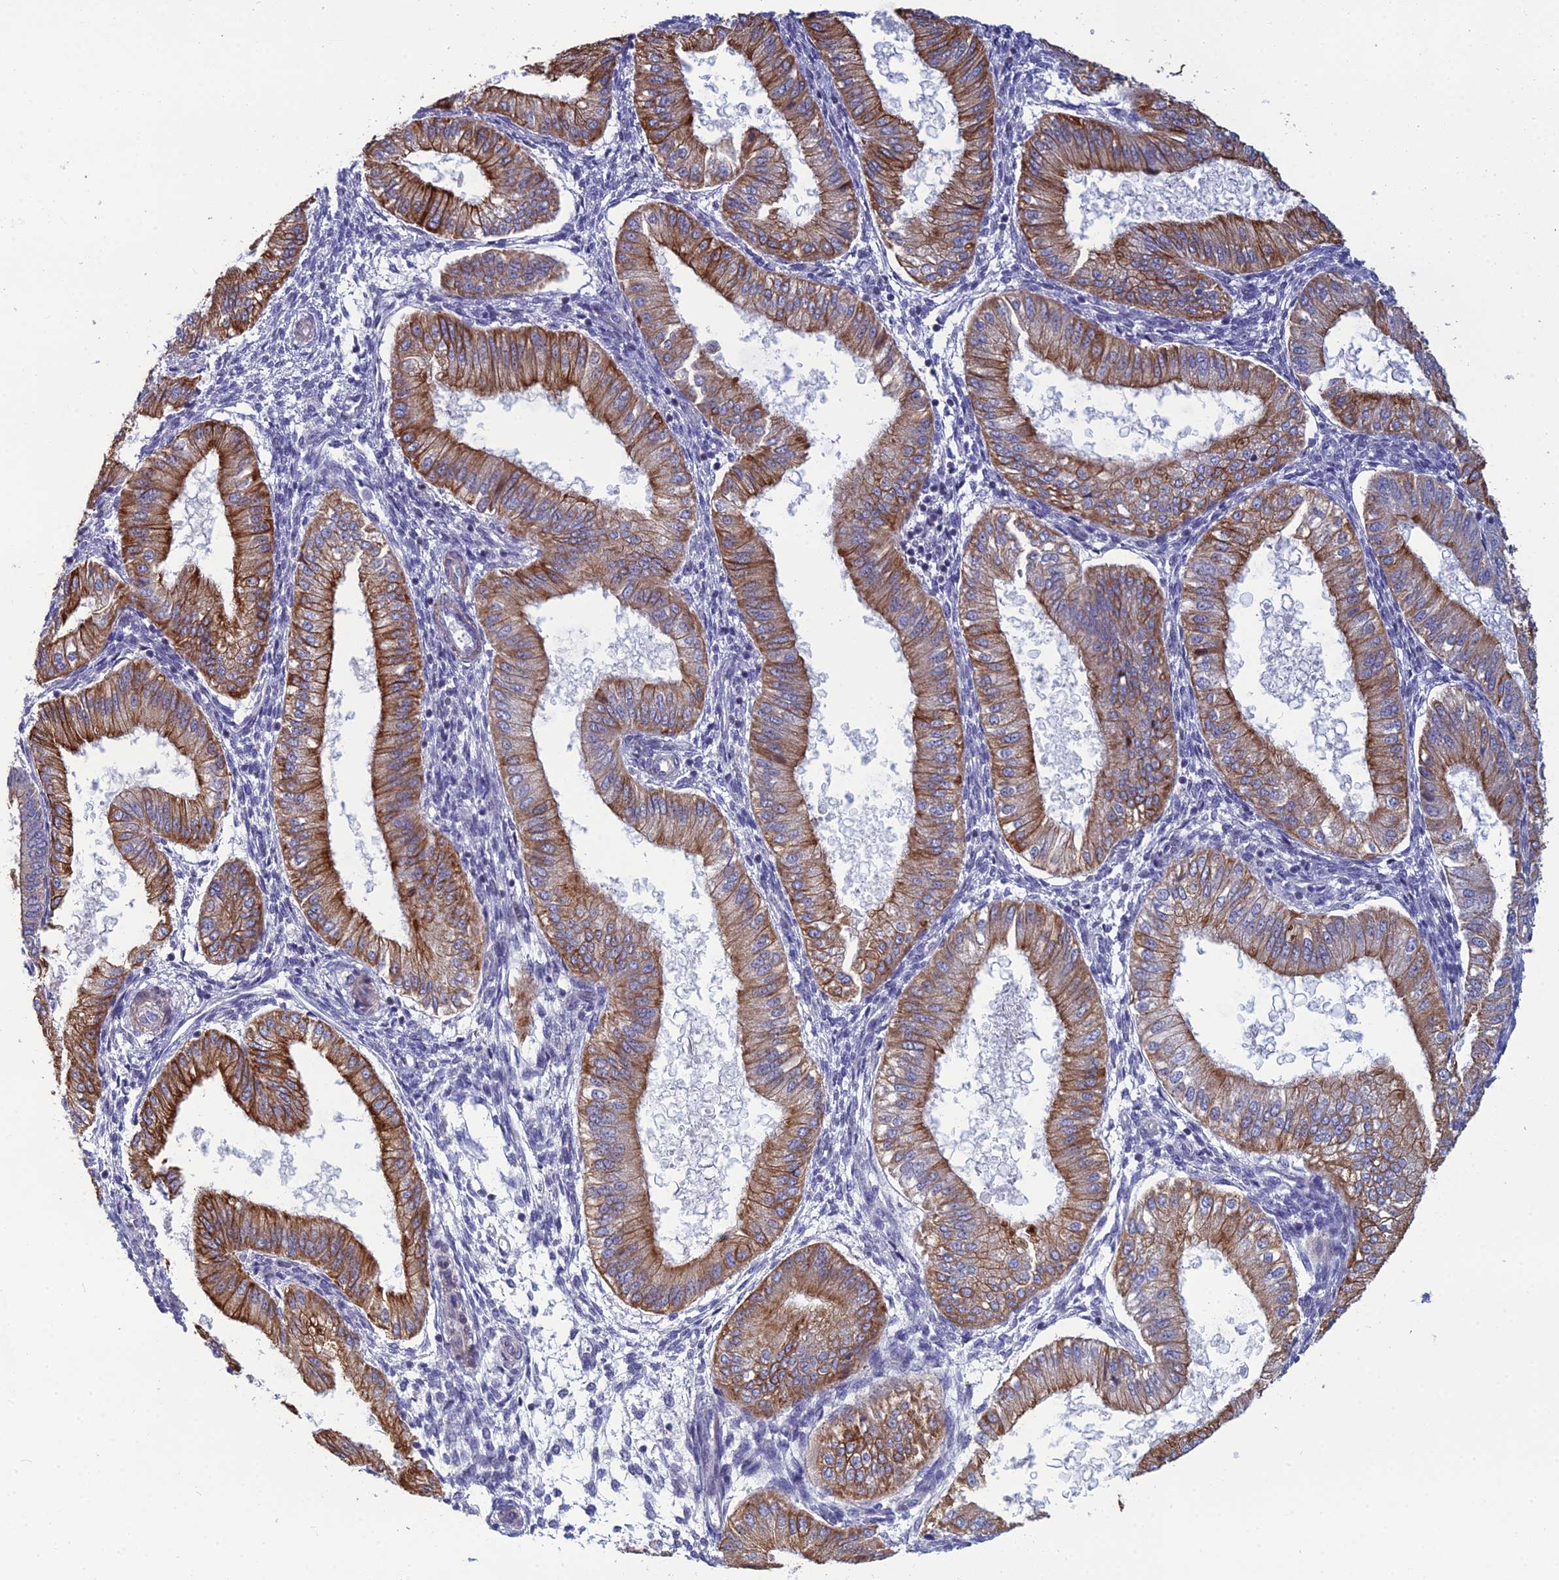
{"staining": {"intensity": "negative", "quantity": "none", "location": "none"}, "tissue": "endometrium", "cell_type": "Cells in endometrial stroma", "image_type": "normal", "snomed": [{"axis": "morphology", "description": "Normal tissue, NOS"}, {"axis": "topography", "description": "Endometrium"}], "caption": "A high-resolution histopathology image shows immunohistochemistry staining of unremarkable endometrium, which demonstrates no significant positivity in cells in endometrial stroma. (DAB (3,3'-diaminobenzidine) IHC with hematoxylin counter stain).", "gene": "LZTS2", "patient": {"sex": "female", "age": 39}}